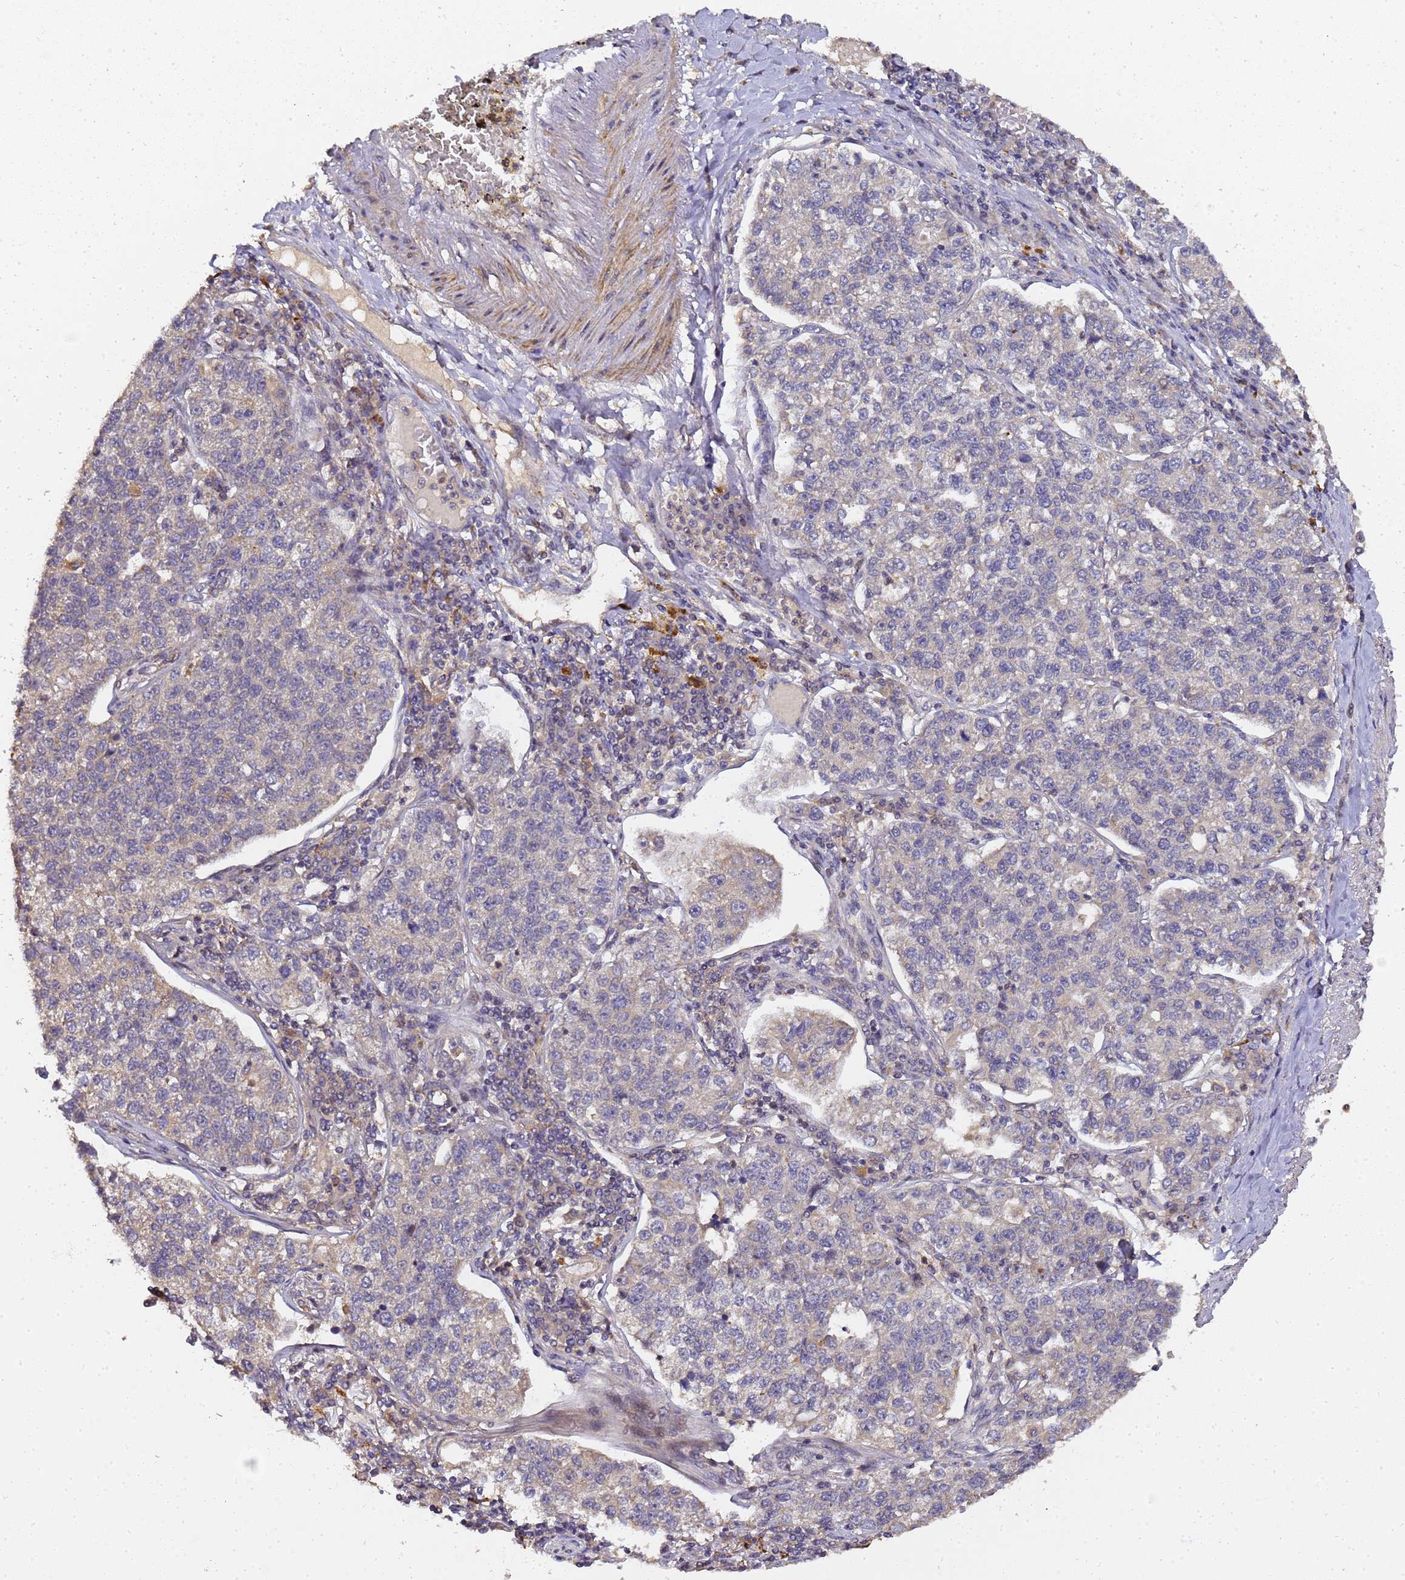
{"staining": {"intensity": "weak", "quantity": "<25%", "location": "cytoplasmic/membranous"}, "tissue": "lung cancer", "cell_type": "Tumor cells", "image_type": "cancer", "snomed": [{"axis": "morphology", "description": "Adenocarcinoma, NOS"}, {"axis": "topography", "description": "Lung"}], "caption": "Protein analysis of lung cancer (adenocarcinoma) shows no significant staining in tumor cells.", "gene": "LGI4", "patient": {"sex": "male", "age": 49}}